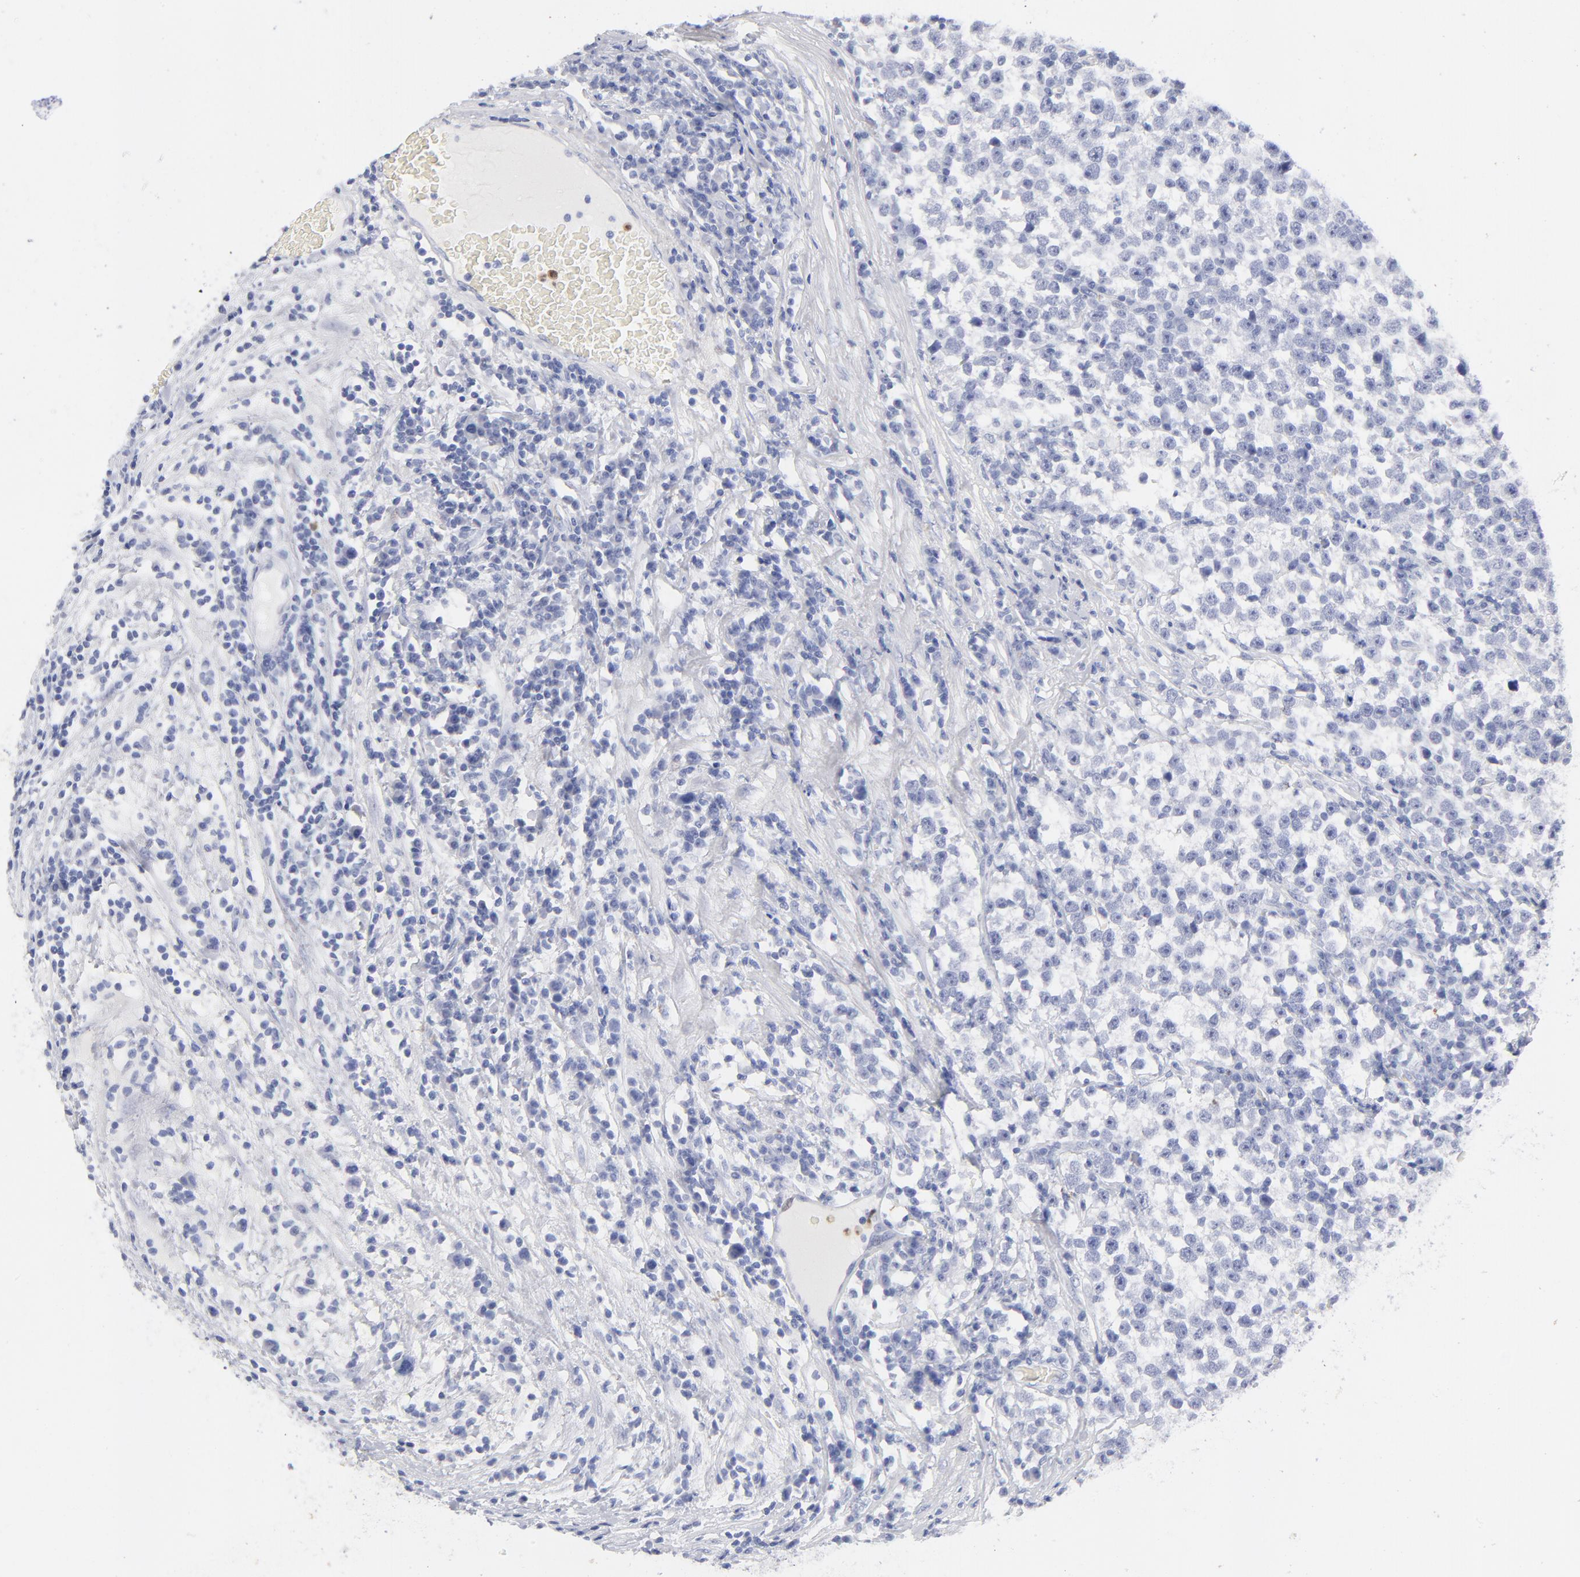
{"staining": {"intensity": "negative", "quantity": "none", "location": "none"}, "tissue": "testis cancer", "cell_type": "Tumor cells", "image_type": "cancer", "snomed": [{"axis": "morphology", "description": "Seminoma, NOS"}, {"axis": "topography", "description": "Testis"}], "caption": "Immunohistochemistry (IHC) of seminoma (testis) displays no expression in tumor cells. The staining was performed using DAB (3,3'-diaminobenzidine) to visualize the protein expression in brown, while the nuclei were stained in blue with hematoxylin (Magnification: 20x).", "gene": "ARG1", "patient": {"sex": "male", "age": 43}}